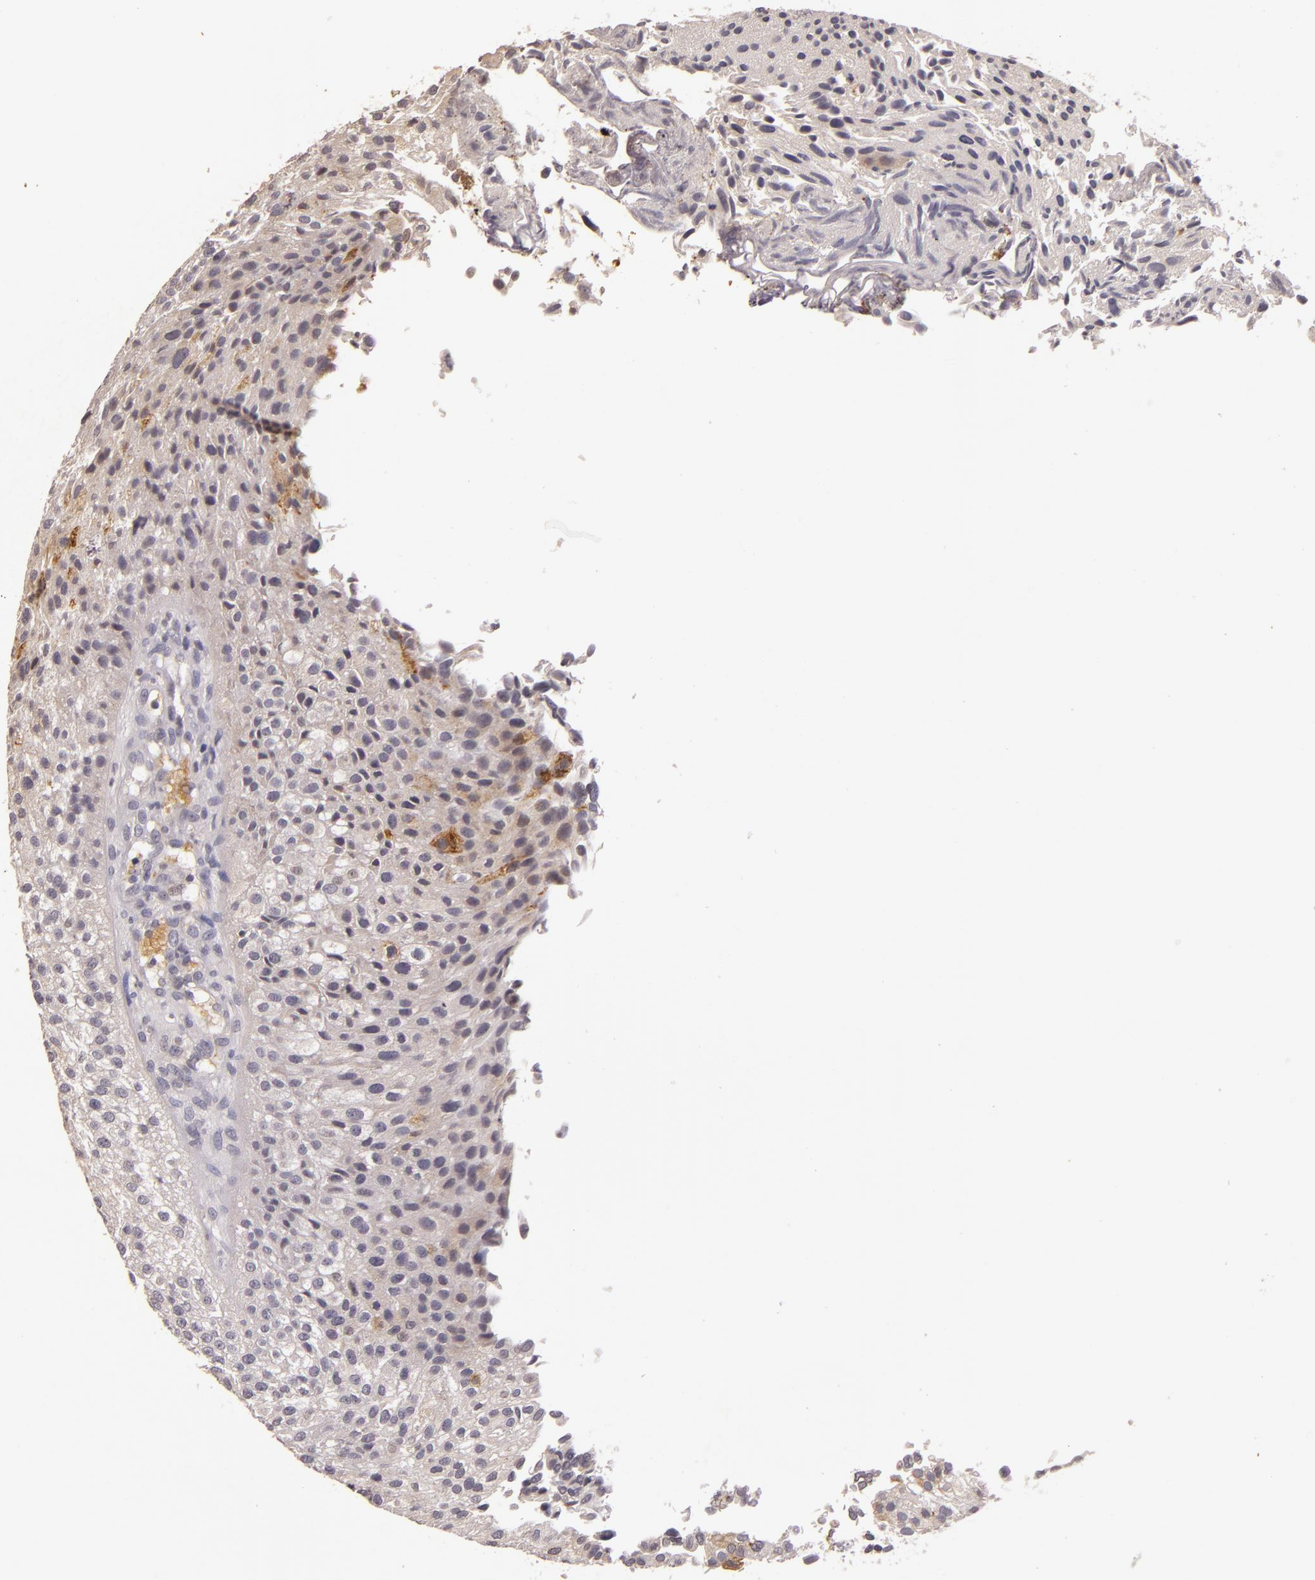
{"staining": {"intensity": "moderate", "quantity": "<25%", "location": "cytoplasmic/membranous"}, "tissue": "urothelial cancer", "cell_type": "Tumor cells", "image_type": "cancer", "snomed": [{"axis": "morphology", "description": "Urothelial carcinoma, Low grade"}, {"axis": "topography", "description": "Urinary bladder"}], "caption": "There is low levels of moderate cytoplasmic/membranous expression in tumor cells of urothelial carcinoma (low-grade), as demonstrated by immunohistochemical staining (brown color).", "gene": "TFF1", "patient": {"sex": "female", "age": 89}}